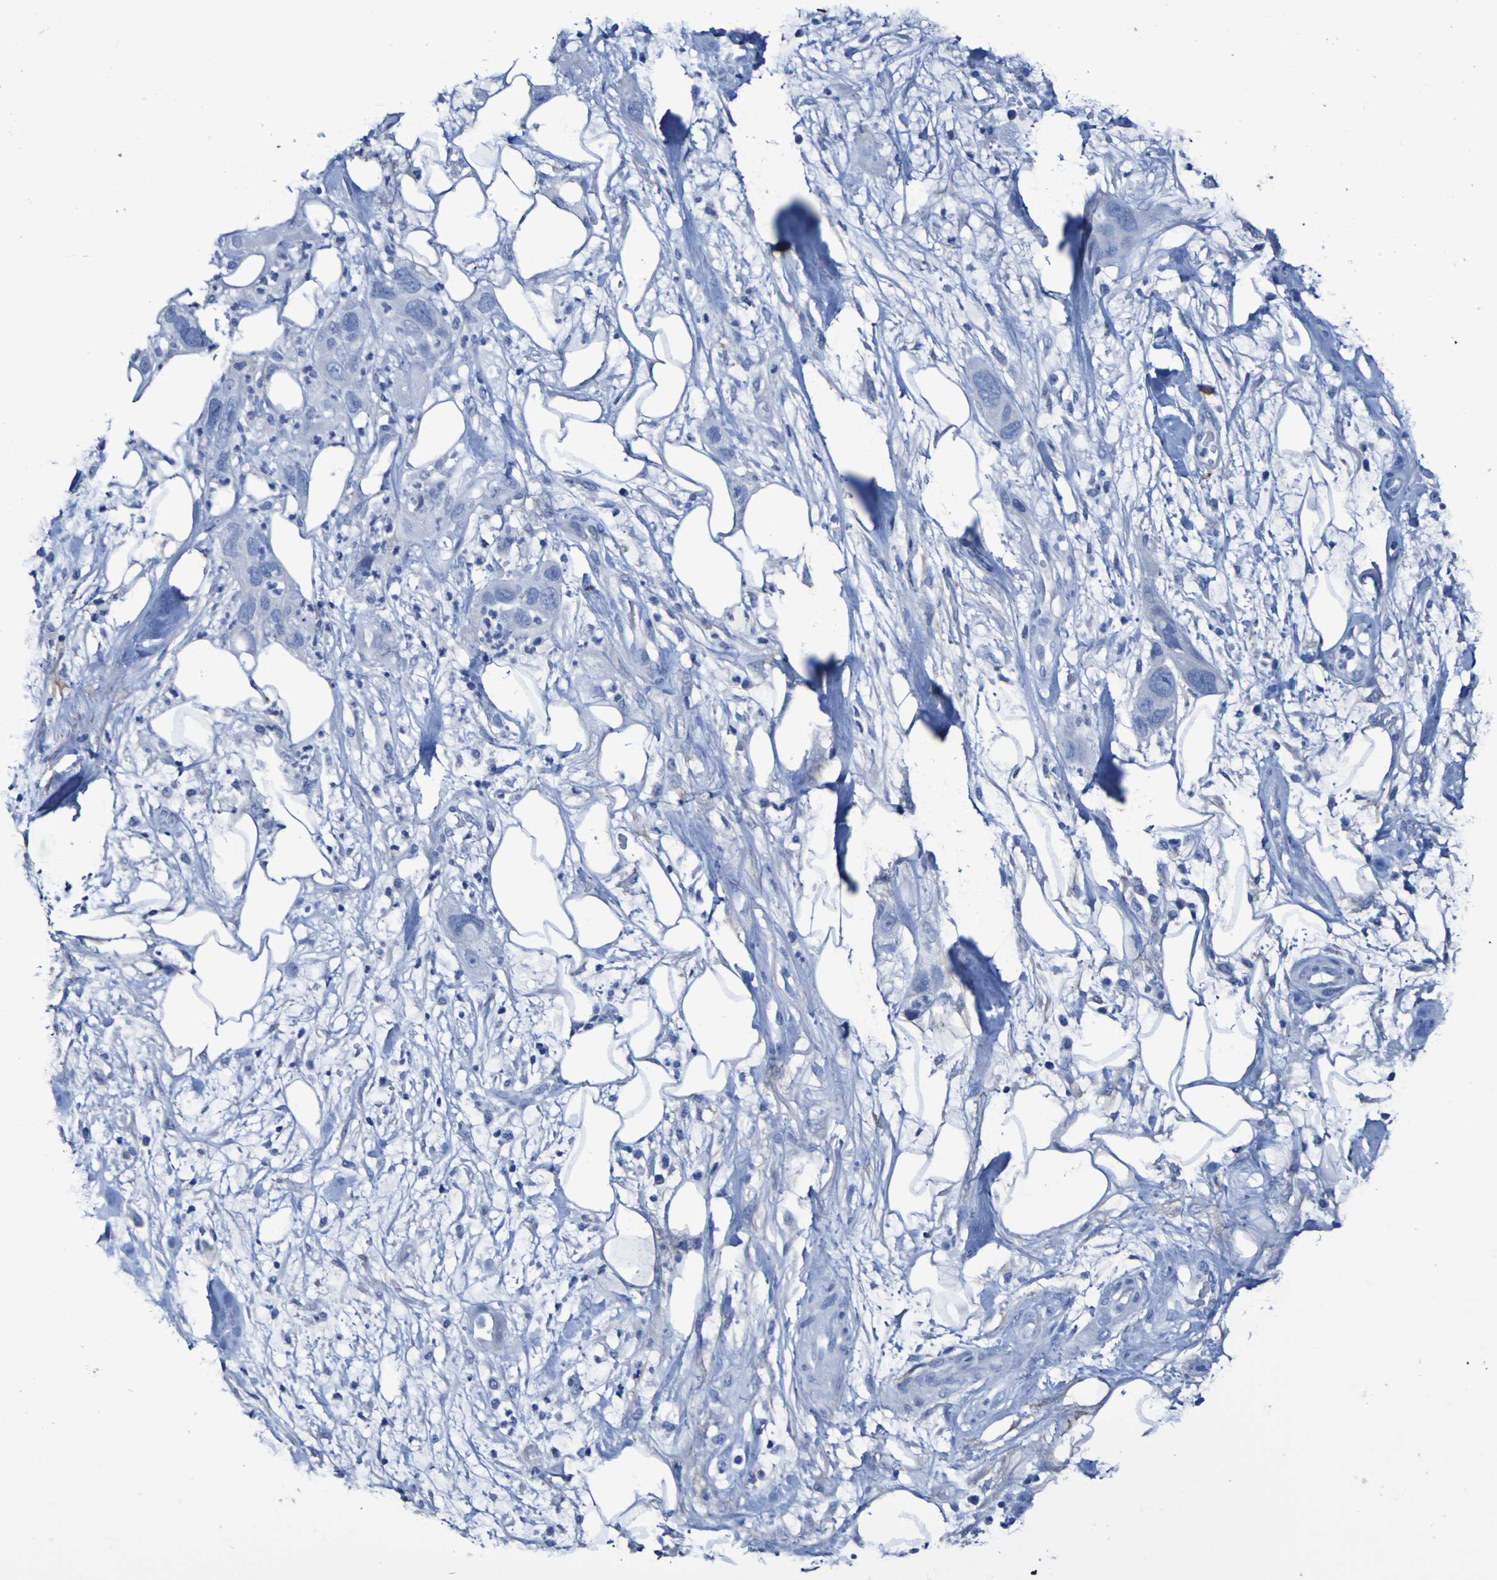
{"staining": {"intensity": "negative", "quantity": "none", "location": "none"}, "tissue": "pancreatic cancer", "cell_type": "Tumor cells", "image_type": "cancer", "snomed": [{"axis": "morphology", "description": "Adenocarcinoma, NOS"}, {"axis": "topography", "description": "Pancreas"}], "caption": "Tumor cells show no significant protein expression in pancreatic adenocarcinoma.", "gene": "SGCB", "patient": {"sex": "female", "age": 71}}